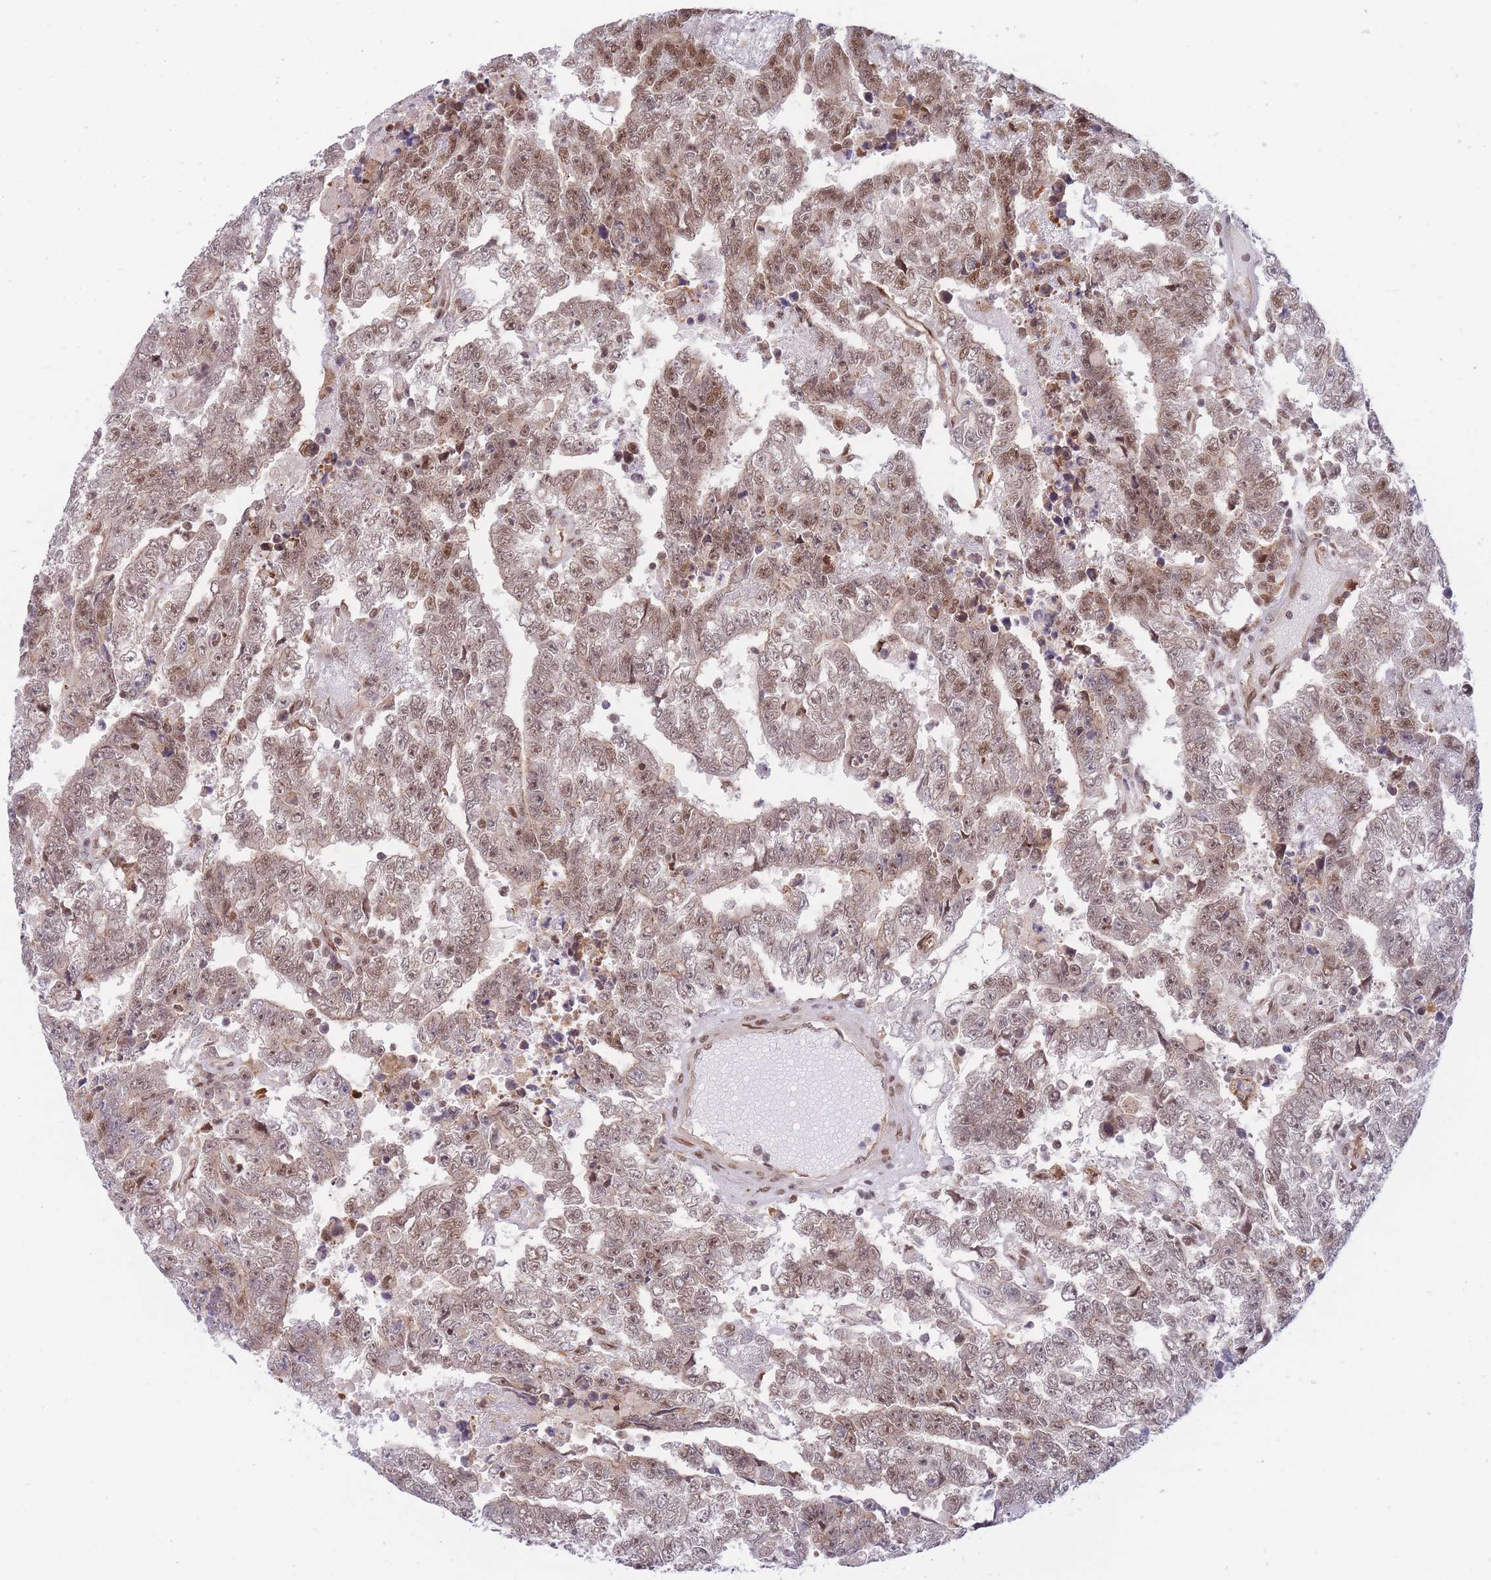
{"staining": {"intensity": "moderate", "quantity": ">75%", "location": "cytoplasmic/membranous,nuclear"}, "tissue": "testis cancer", "cell_type": "Tumor cells", "image_type": "cancer", "snomed": [{"axis": "morphology", "description": "Carcinoma, Embryonal, NOS"}, {"axis": "topography", "description": "Testis"}], "caption": "DAB immunohistochemical staining of human testis cancer exhibits moderate cytoplasmic/membranous and nuclear protein expression in about >75% of tumor cells.", "gene": "BOD1L1", "patient": {"sex": "male", "age": 25}}